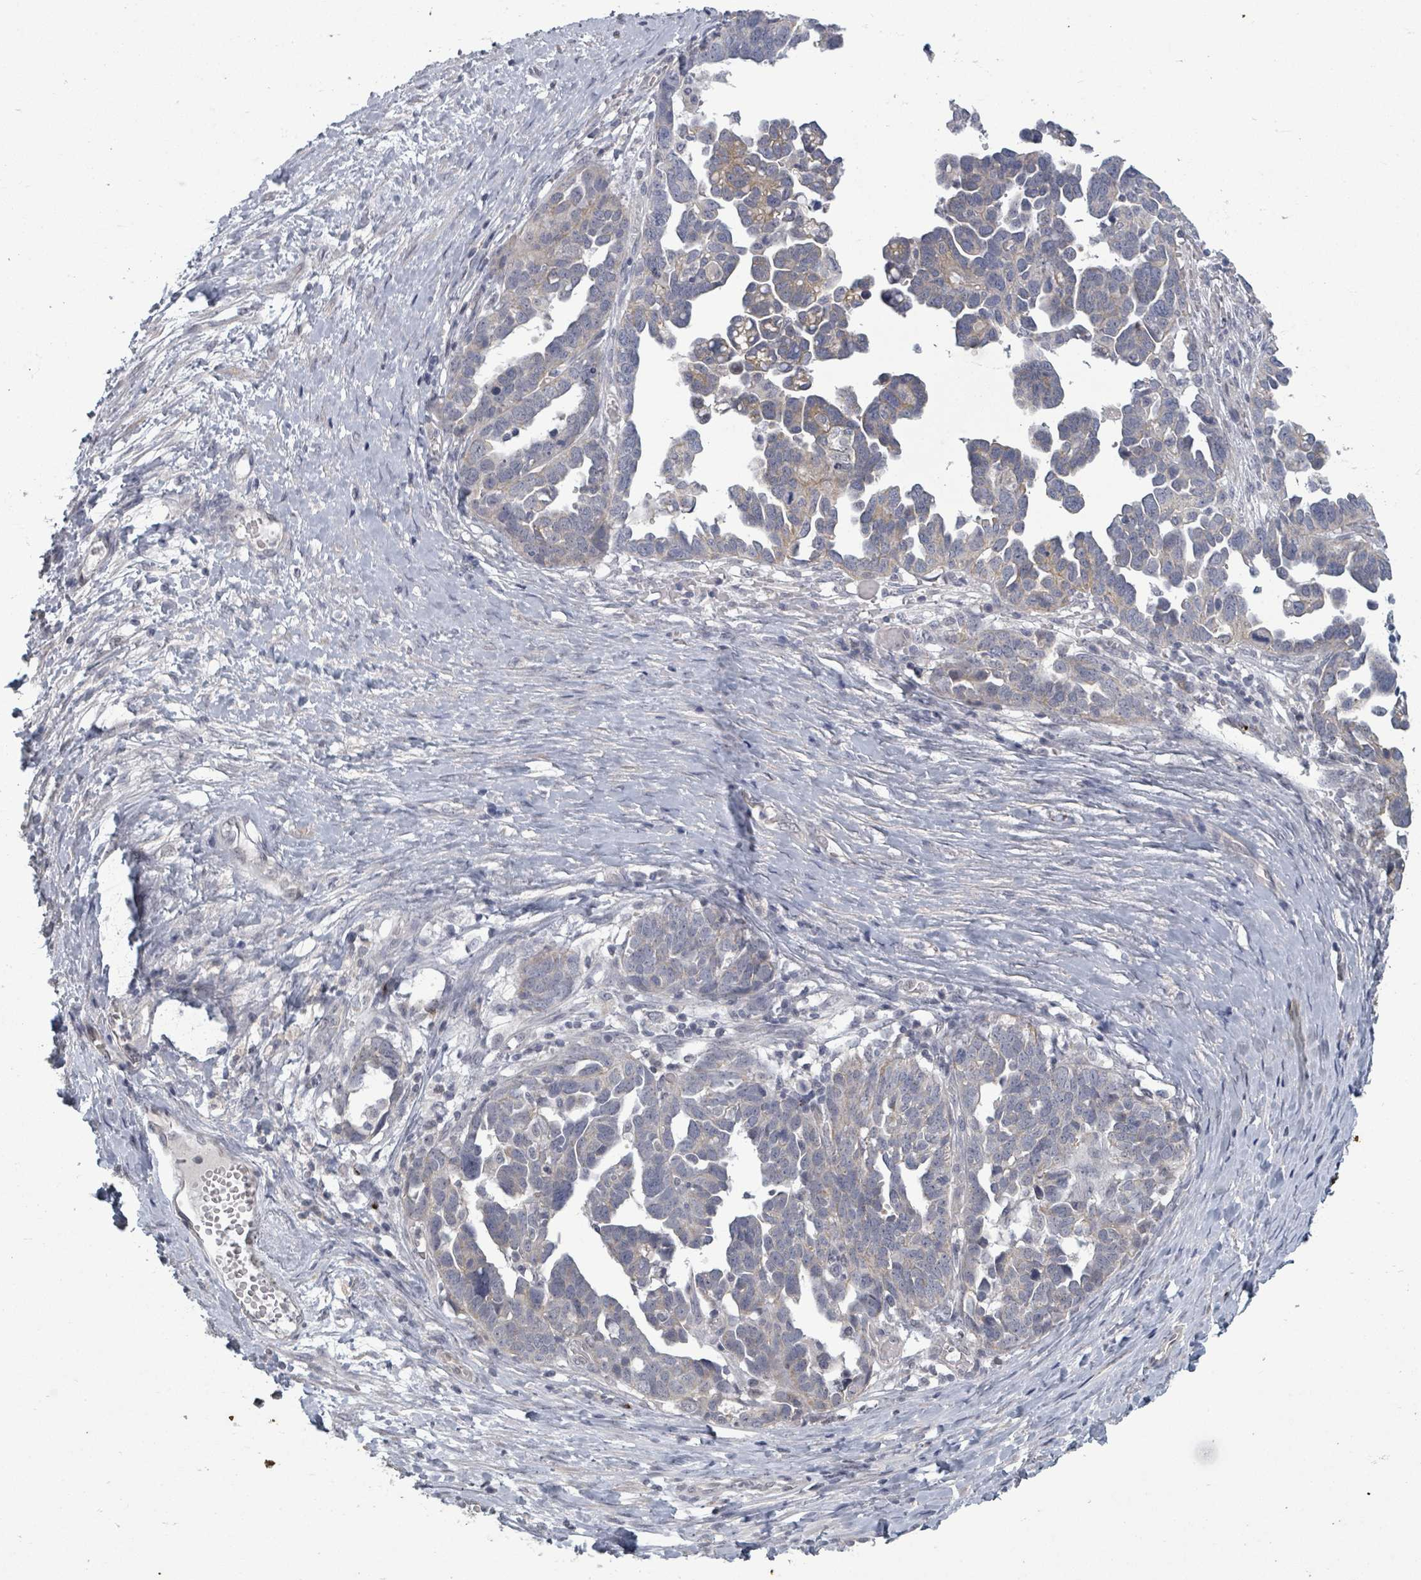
{"staining": {"intensity": "weak", "quantity": "<25%", "location": "cytoplasmic/membranous"}, "tissue": "ovarian cancer", "cell_type": "Tumor cells", "image_type": "cancer", "snomed": [{"axis": "morphology", "description": "Cystadenocarcinoma, serous, NOS"}, {"axis": "topography", "description": "Ovary"}], "caption": "The image shows no staining of tumor cells in ovarian cancer (serous cystadenocarcinoma).", "gene": "ASB12", "patient": {"sex": "female", "age": 54}}